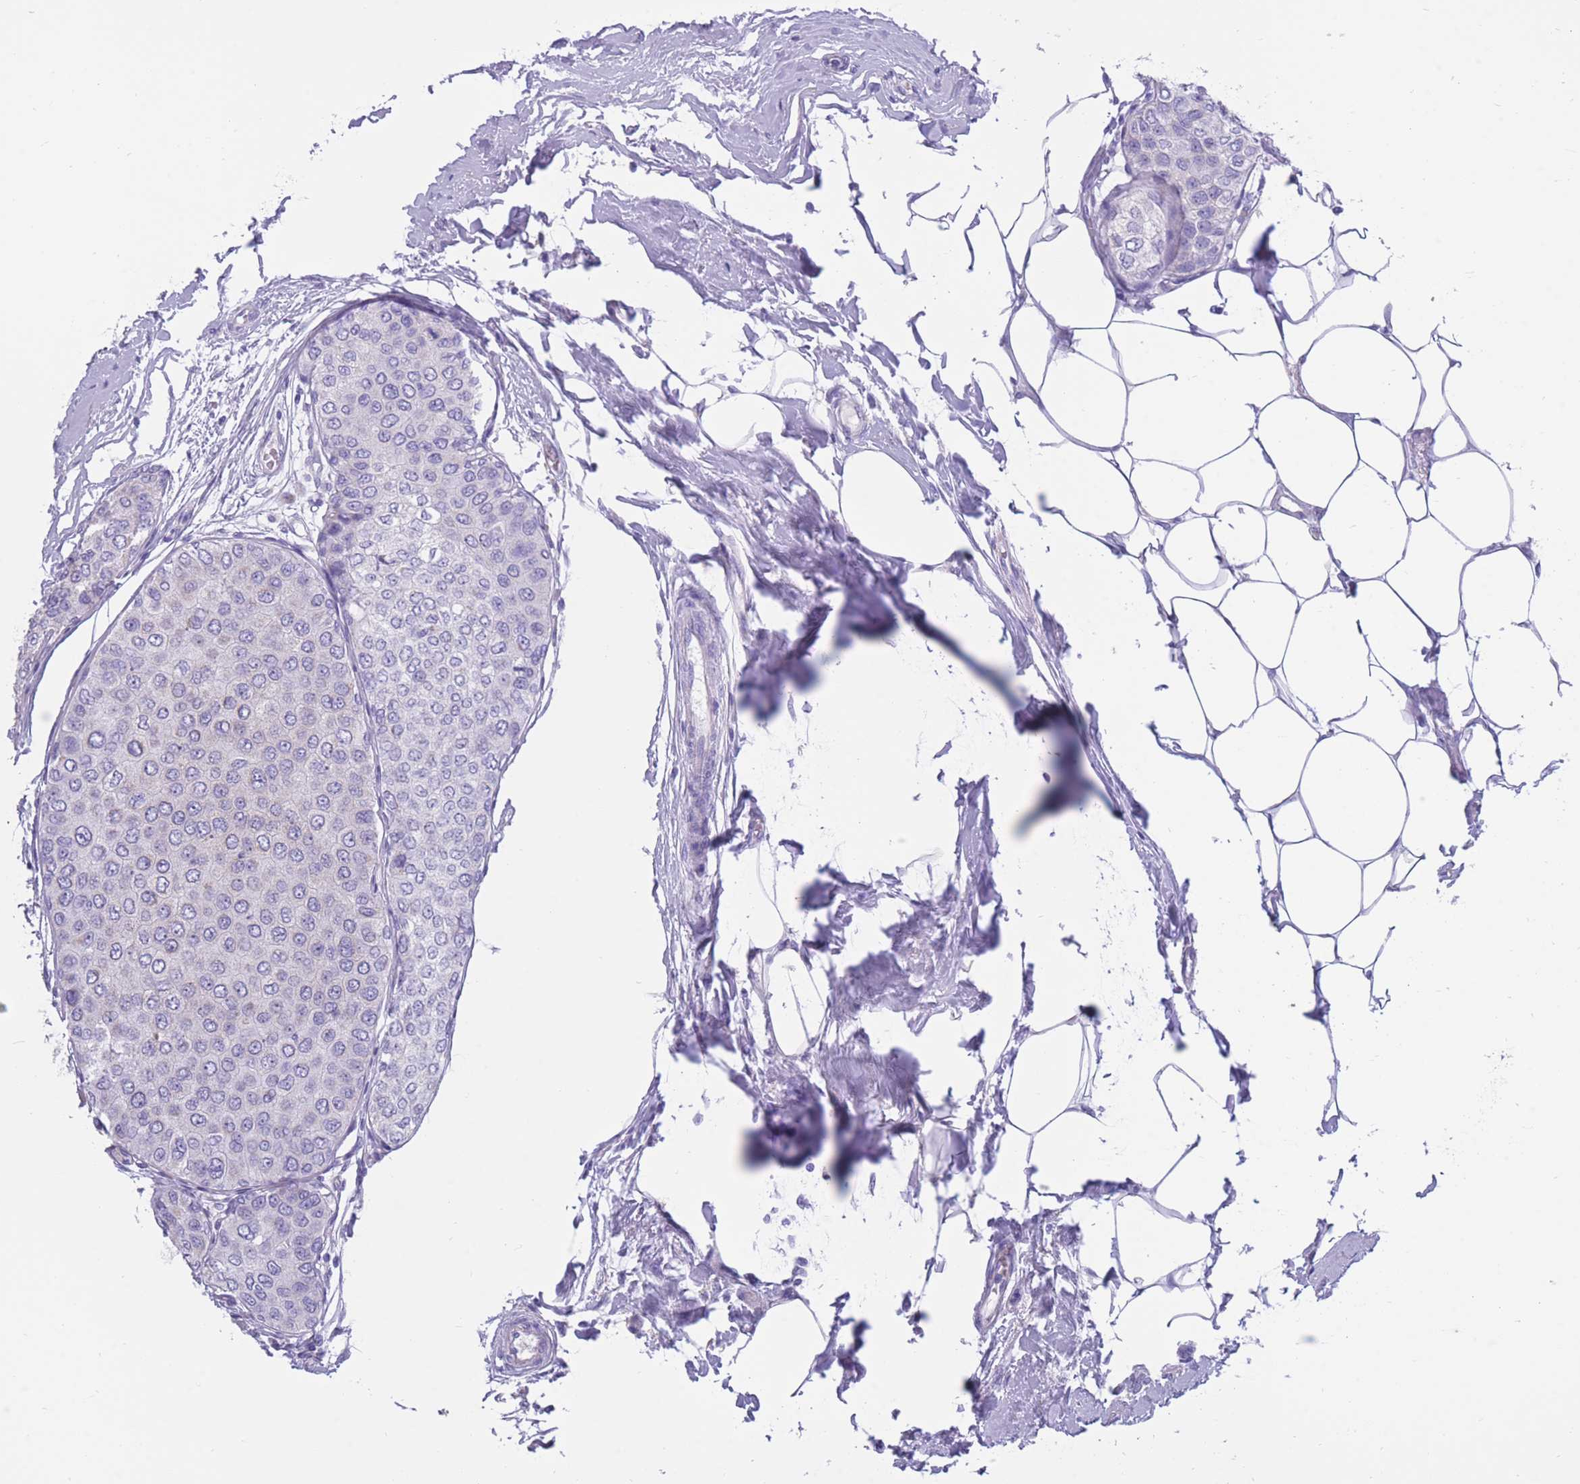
{"staining": {"intensity": "negative", "quantity": "none", "location": "none"}, "tissue": "breast cancer", "cell_type": "Tumor cells", "image_type": "cancer", "snomed": [{"axis": "morphology", "description": "Duct carcinoma"}, {"axis": "topography", "description": "Breast"}], "caption": "DAB immunohistochemical staining of breast cancer shows no significant expression in tumor cells. (Brightfield microscopy of DAB (3,3'-diaminobenzidine) immunohistochemistry (IHC) at high magnification).", "gene": "INTS2", "patient": {"sex": "female", "age": 72}}